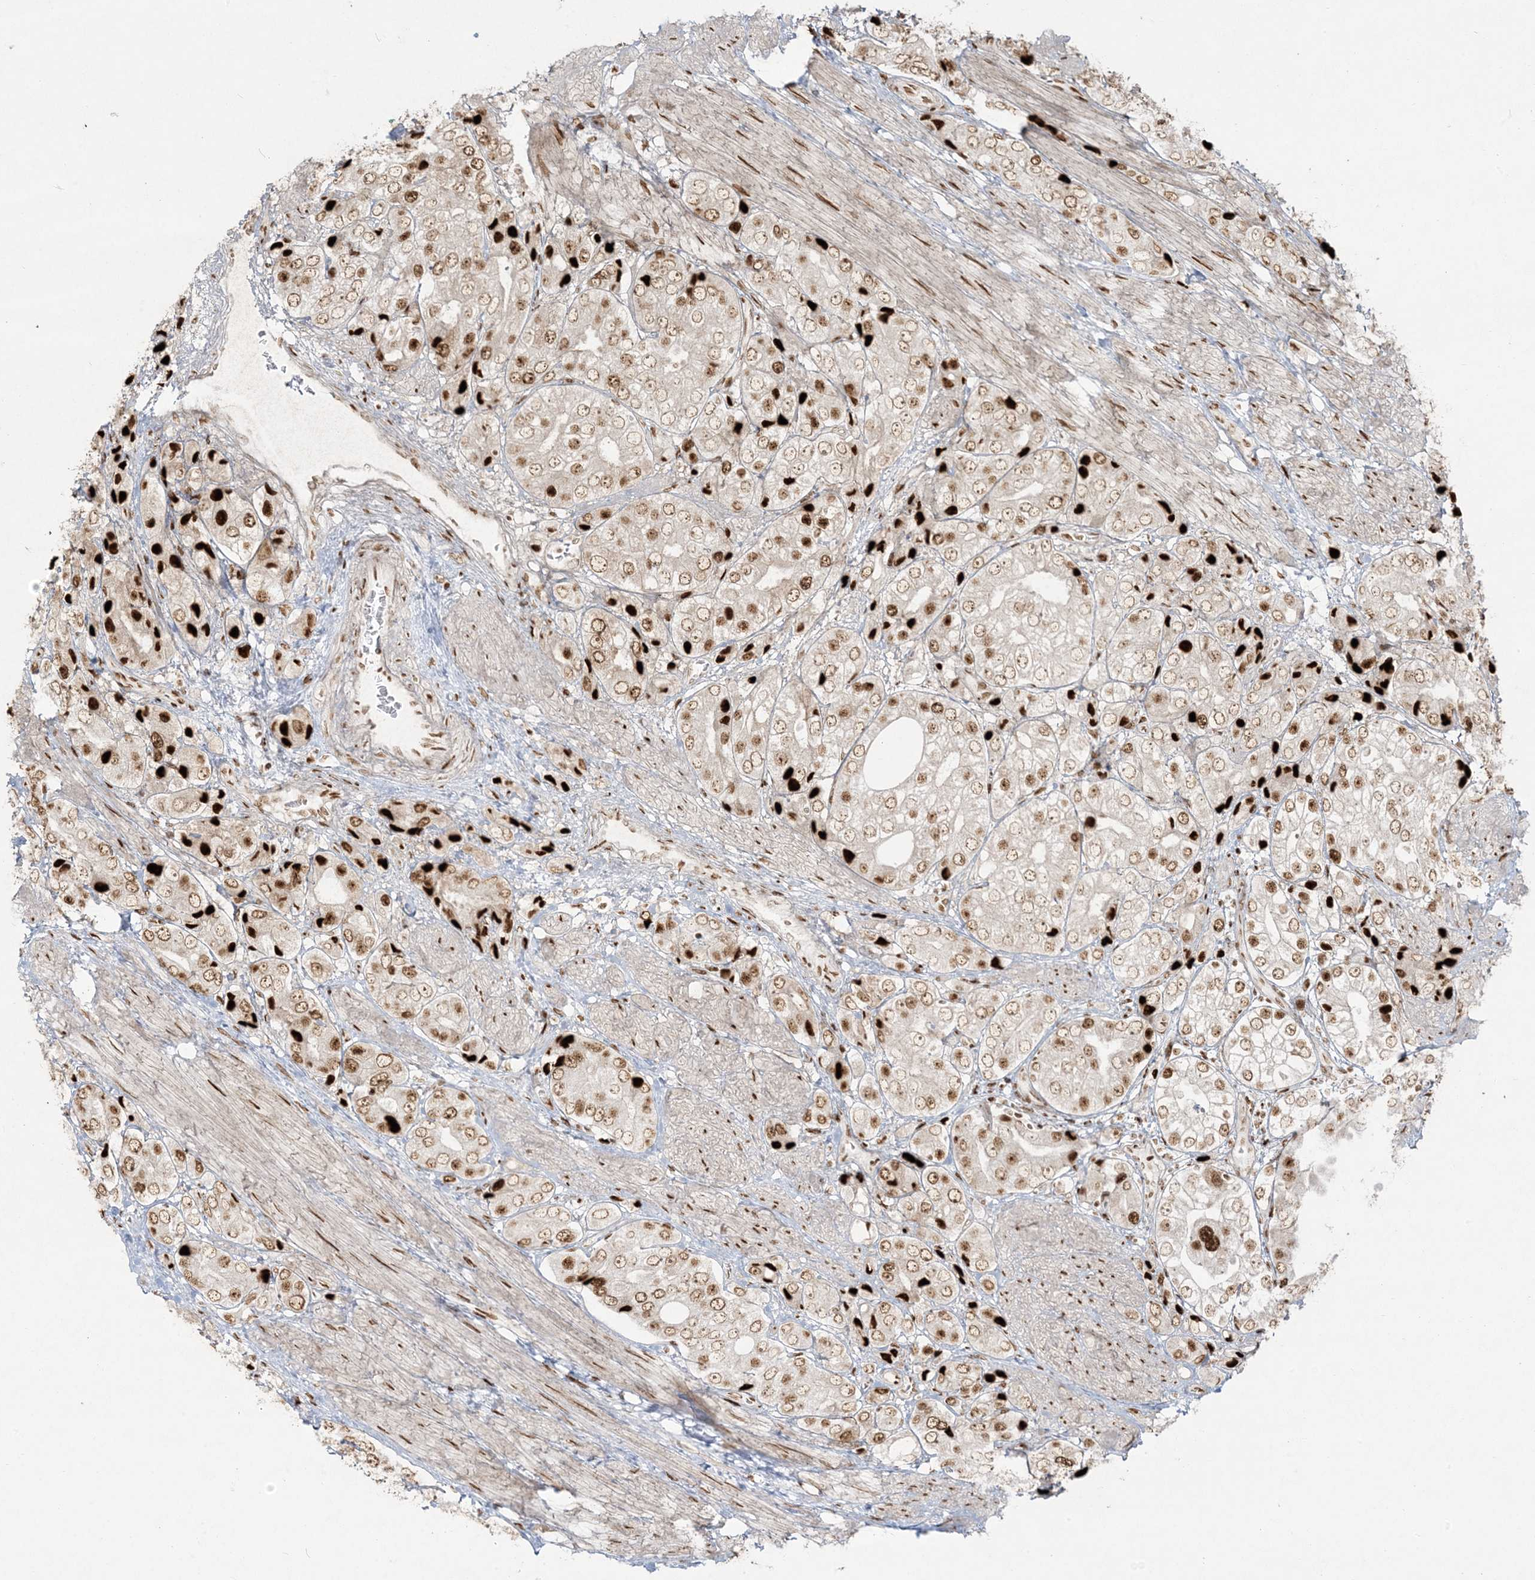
{"staining": {"intensity": "strong", "quantity": "25%-75%", "location": "nuclear"}, "tissue": "prostate cancer", "cell_type": "Tumor cells", "image_type": "cancer", "snomed": [{"axis": "morphology", "description": "Adenocarcinoma, High grade"}, {"axis": "topography", "description": "Prostate"}], "caption": "An image of prostate high-grade adenocarcinoma stained for a protein reveals strong nuclear brown staining in tumor cells.", "gene": "RBM10", "patient": {"sex": "male", "age": 50}}